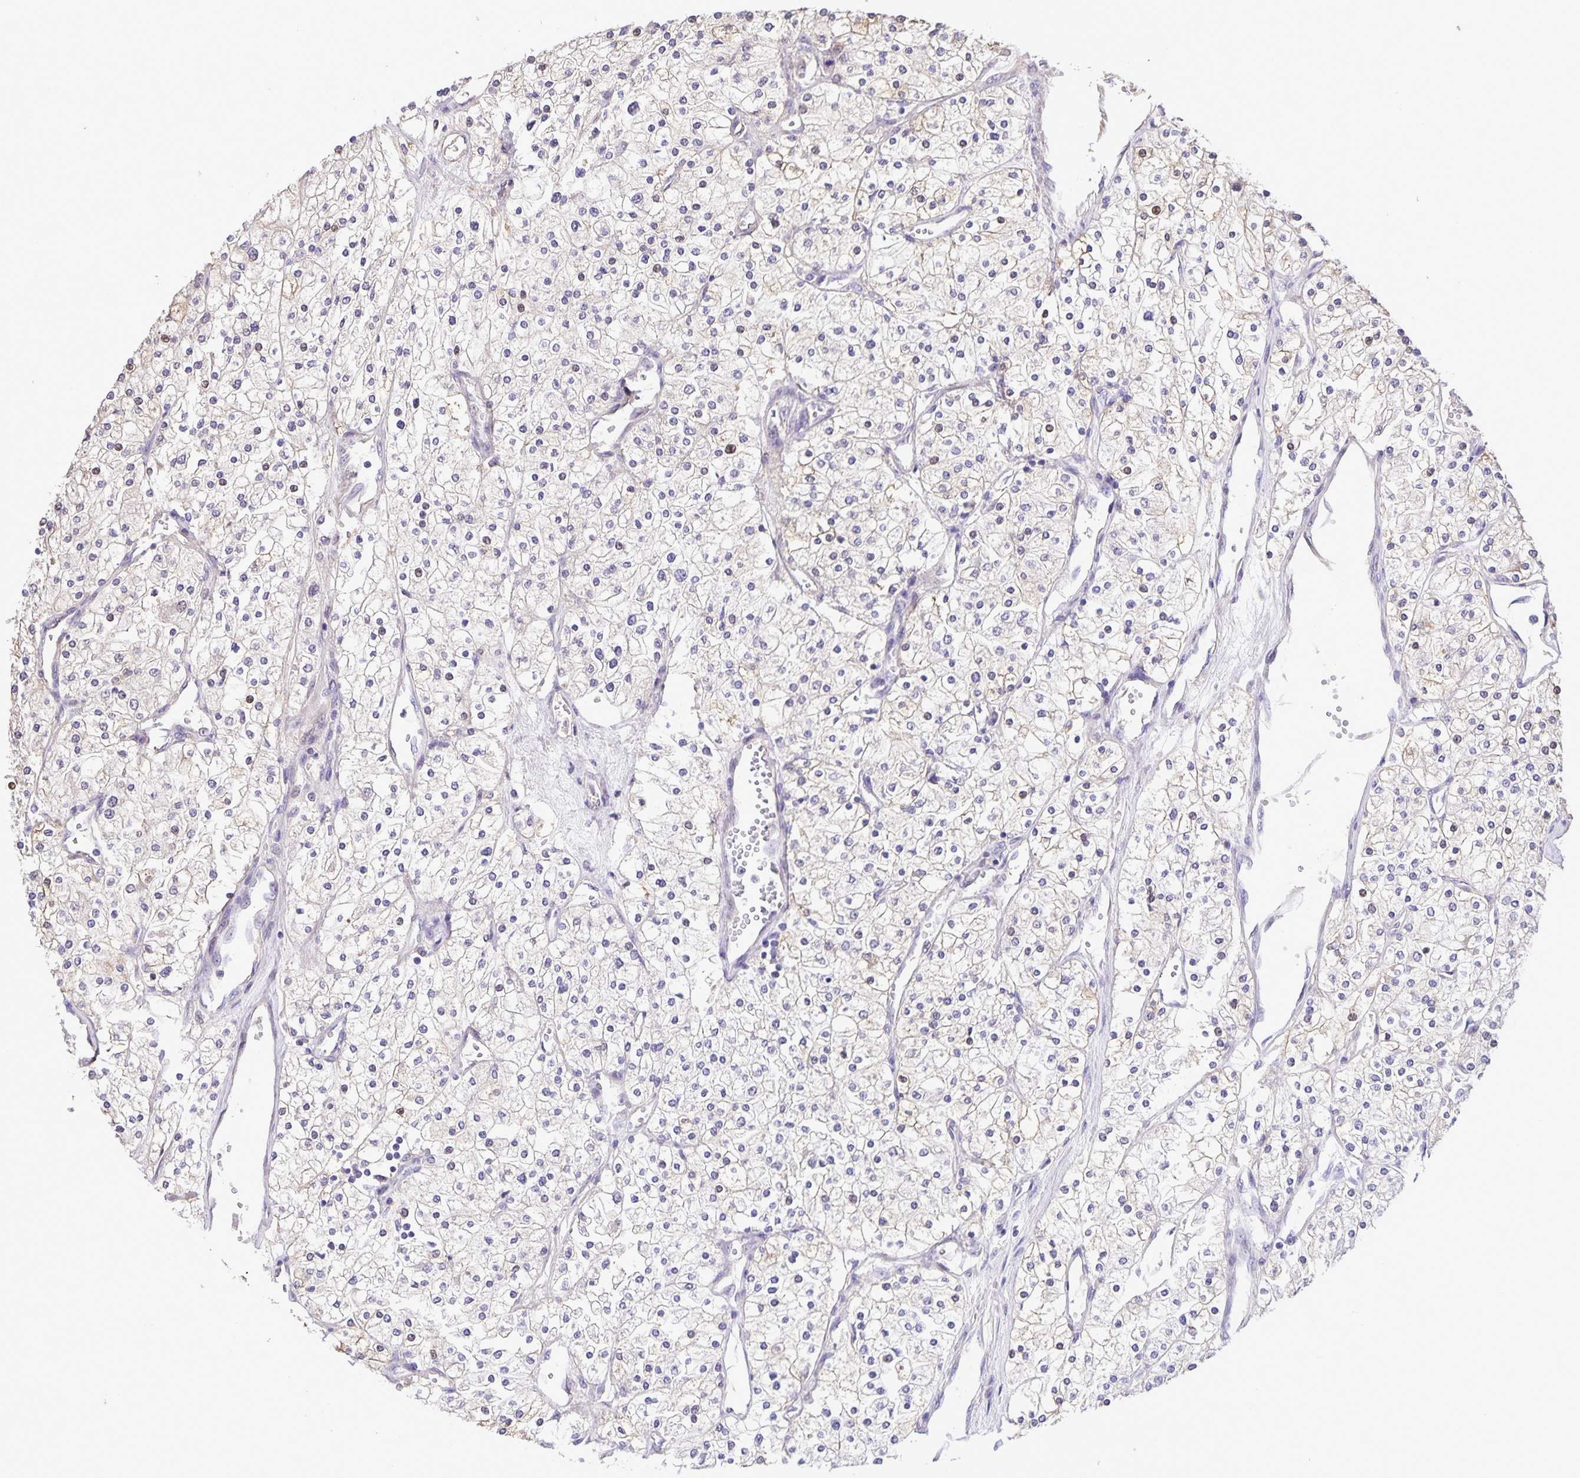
{"staining": {"intensity": "negative", "quantity": "none", "location": "none"}, "tissue": "renal cancer", "cell_type": "Tumor cells", "image_type": "cancer", "snomed": [{"axis": "morphology", "description": "Adenocarcinoma, NOS"}, {"axis": "topography", "description": "Kidney"}], "caption": "There is no significant expression in tumor cells of renal cancer.", "gene": "ONECUT2", "patient": {"sex": "male", "age": 80}}